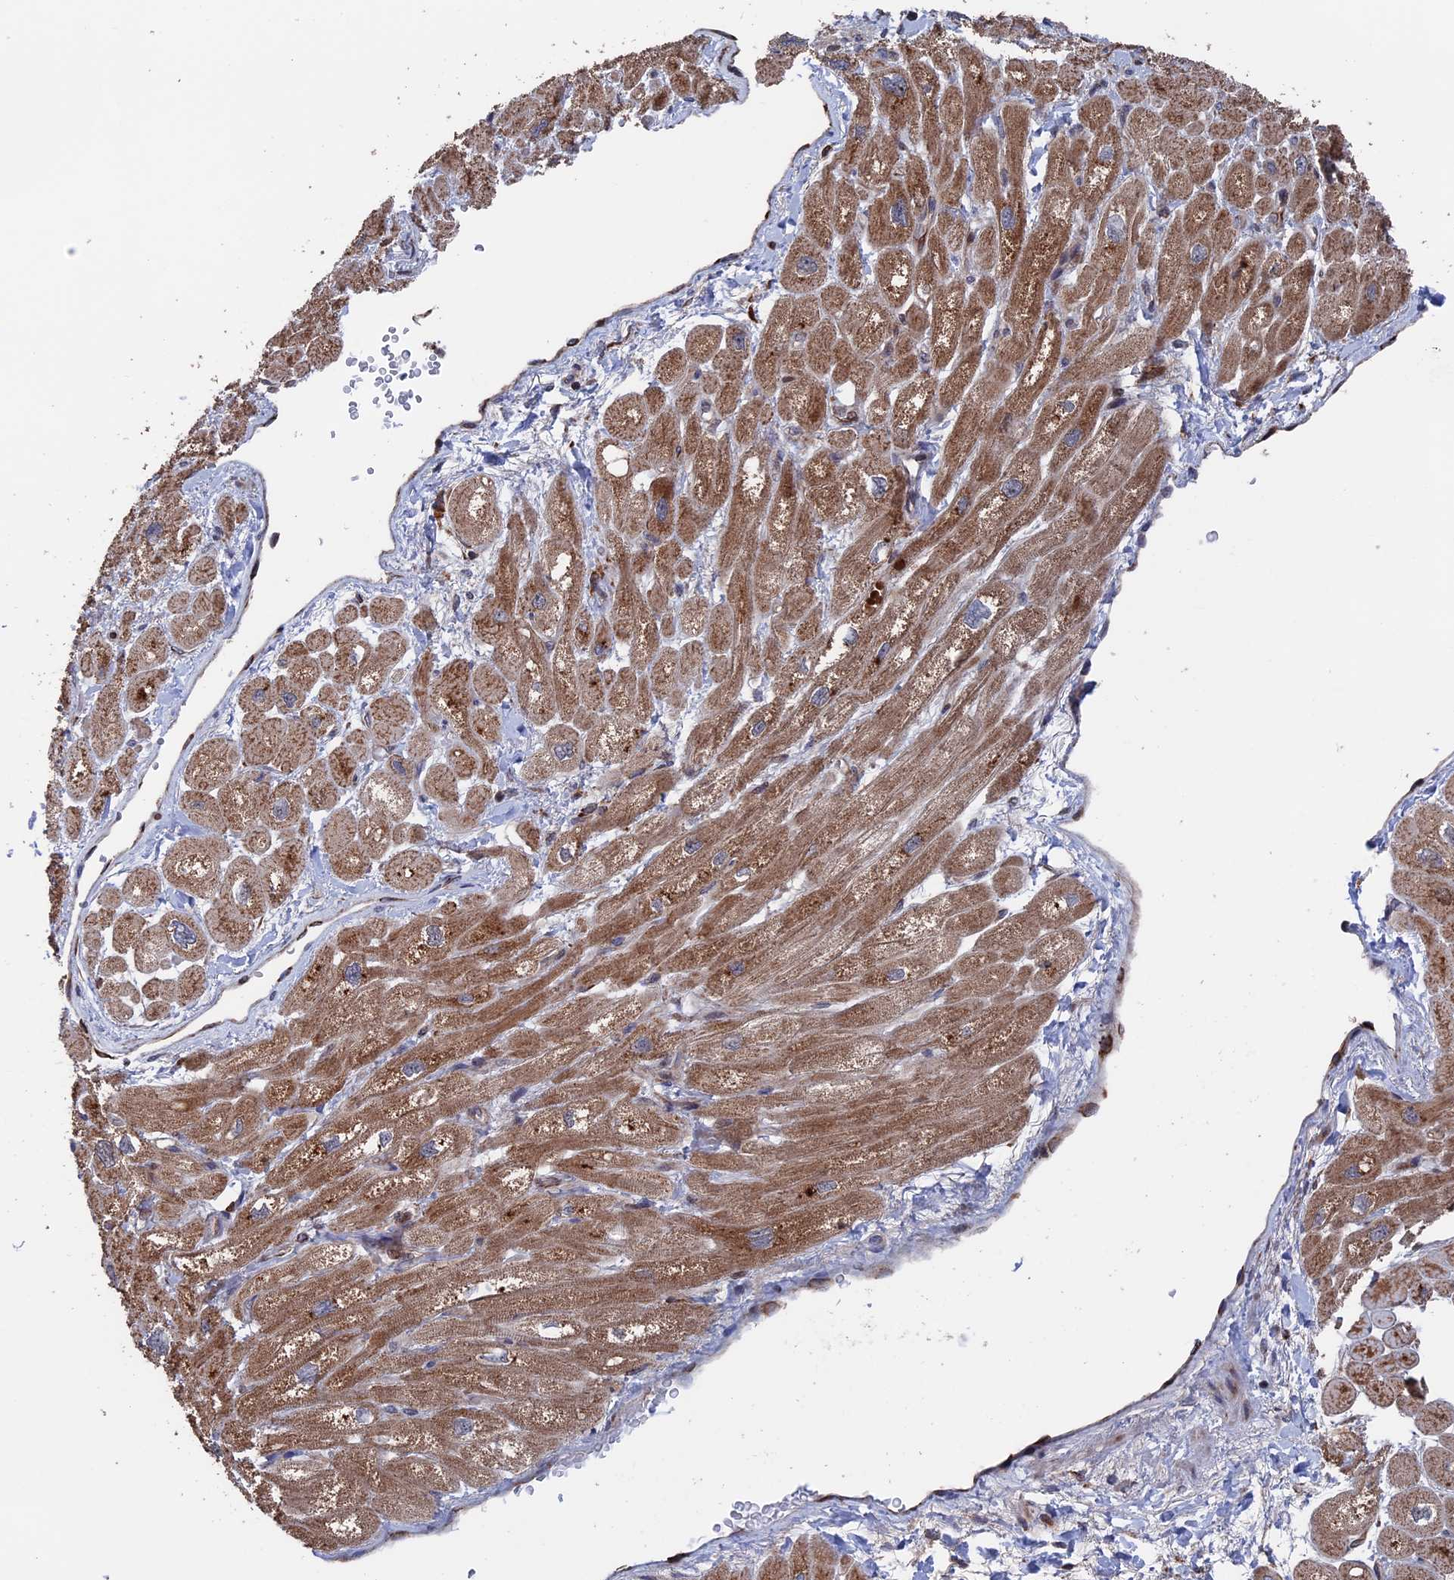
{"staining": {"intensity": "moderate", "quantity": "25%-75%", "location": "cytoplasmic/membranous"}, "tissue": "heart muscle", "cell_type": "Cardiomyocytes", "image_type": "normal", "snomed": [{"axis": "morphology", "description": "Normal tissue, NOS"}, {"axis": "topography", "description": "Heart"}], "caption": "Protein staining by immunohistochemistry (IHC) shows moderate cytoplasmic/membranous positivity in approximately 25%-75% of cardiomyocytes in unremarkable heart muscle.", "gene": "PLA2G15", "patient": {"sex": "male", "age": 65}}